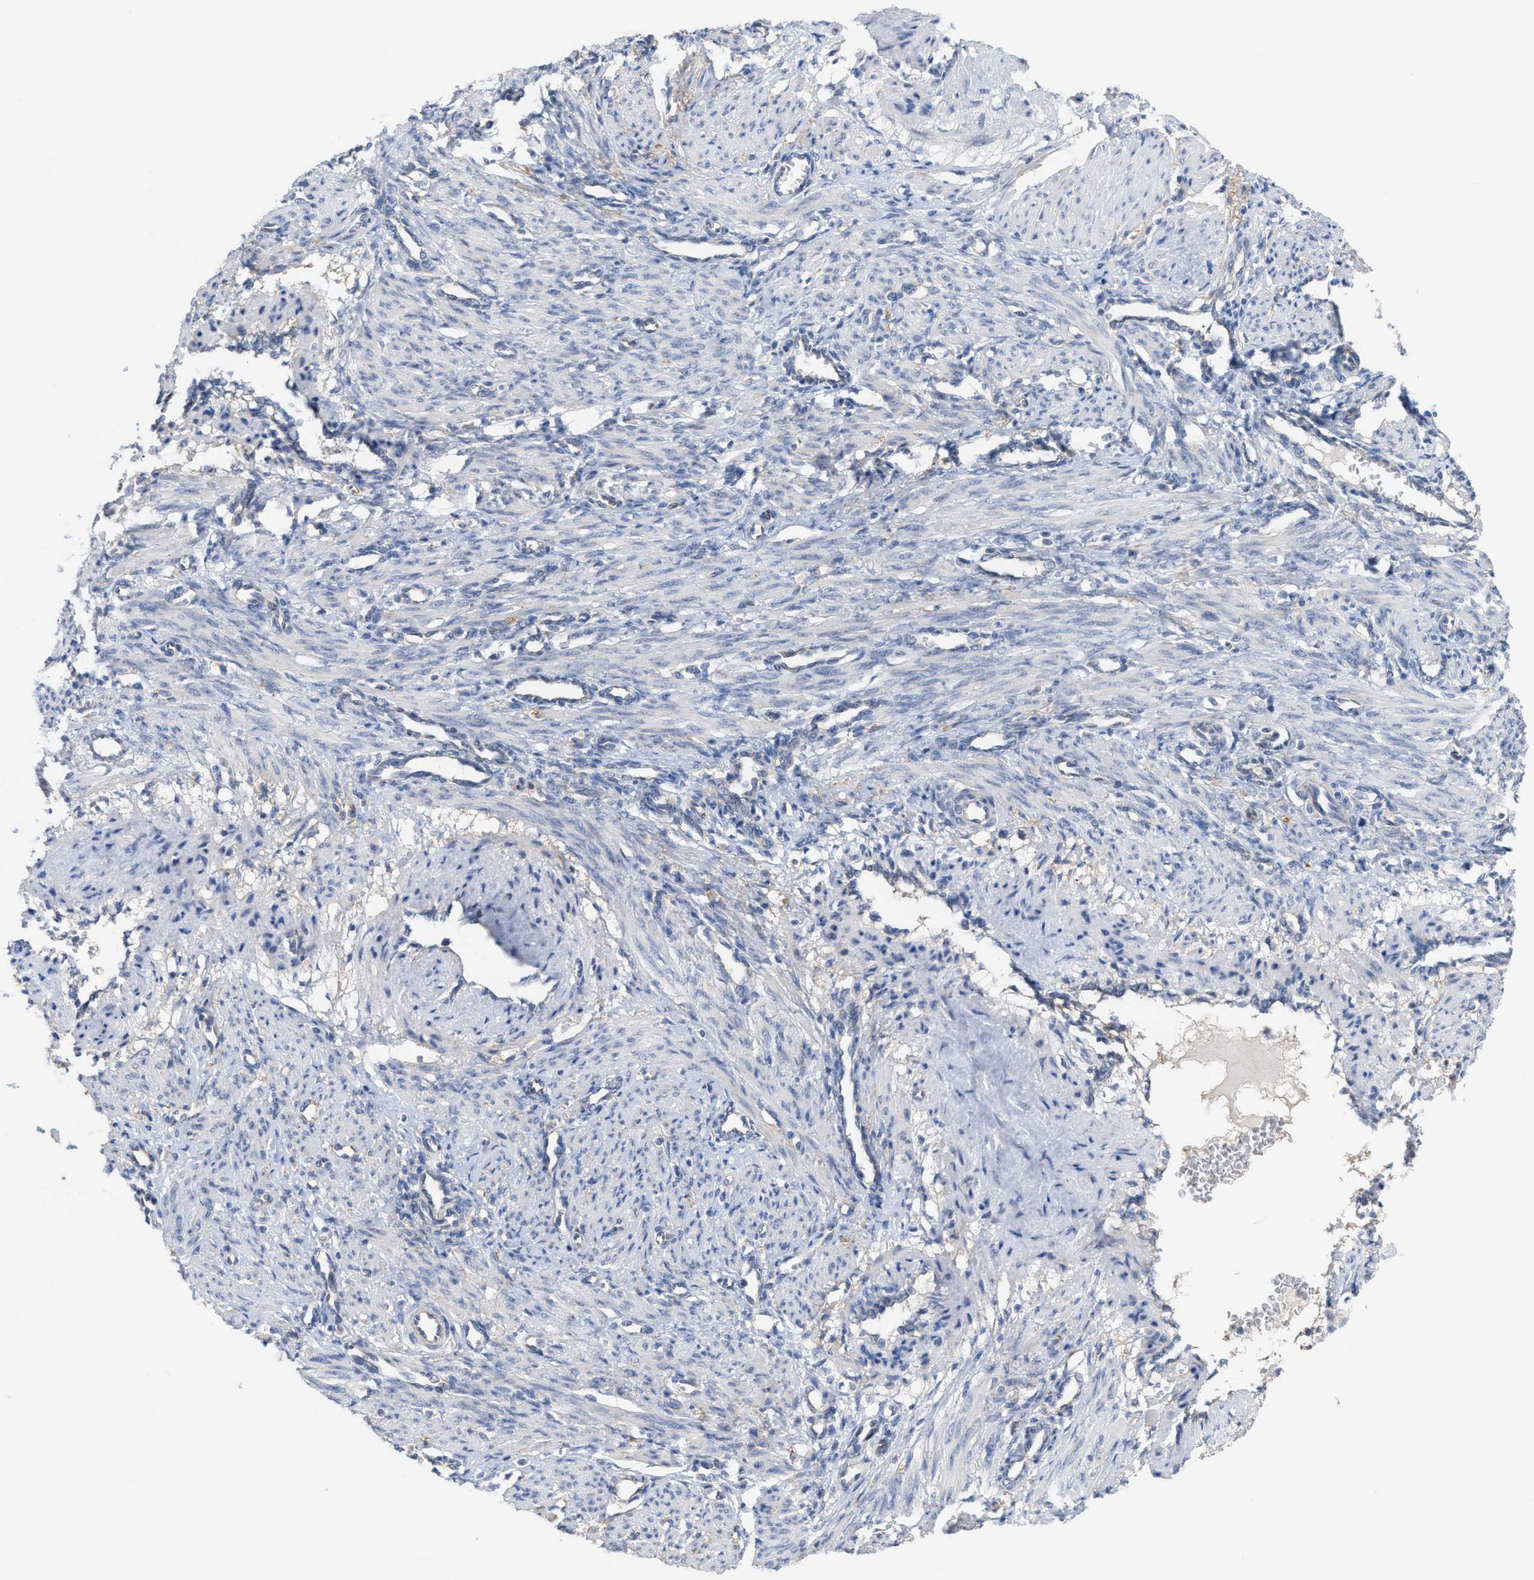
{"staining": {"intensity": "negative", "quantity": "none", "location": "none"}, "tissue": "smooth muscle", "cell_type": "Smooth muscle cells", "image_type": "normal", "snomed": [{"axis": "morphology", "description": "Normal tissue, NOS"}, {"axis": "topography", "description": "Endometrium"}], "caption": "The image shows no staining of smooth muscle cells in normal smooth muscle. Brightfield microscopy of immunohistochemistry (IHC) stained with DAB (brown) and hematoxylin (blue), captured at high magnification.", "gene": "UBAP2", "patient": {"sex": "female", "age": 33}}